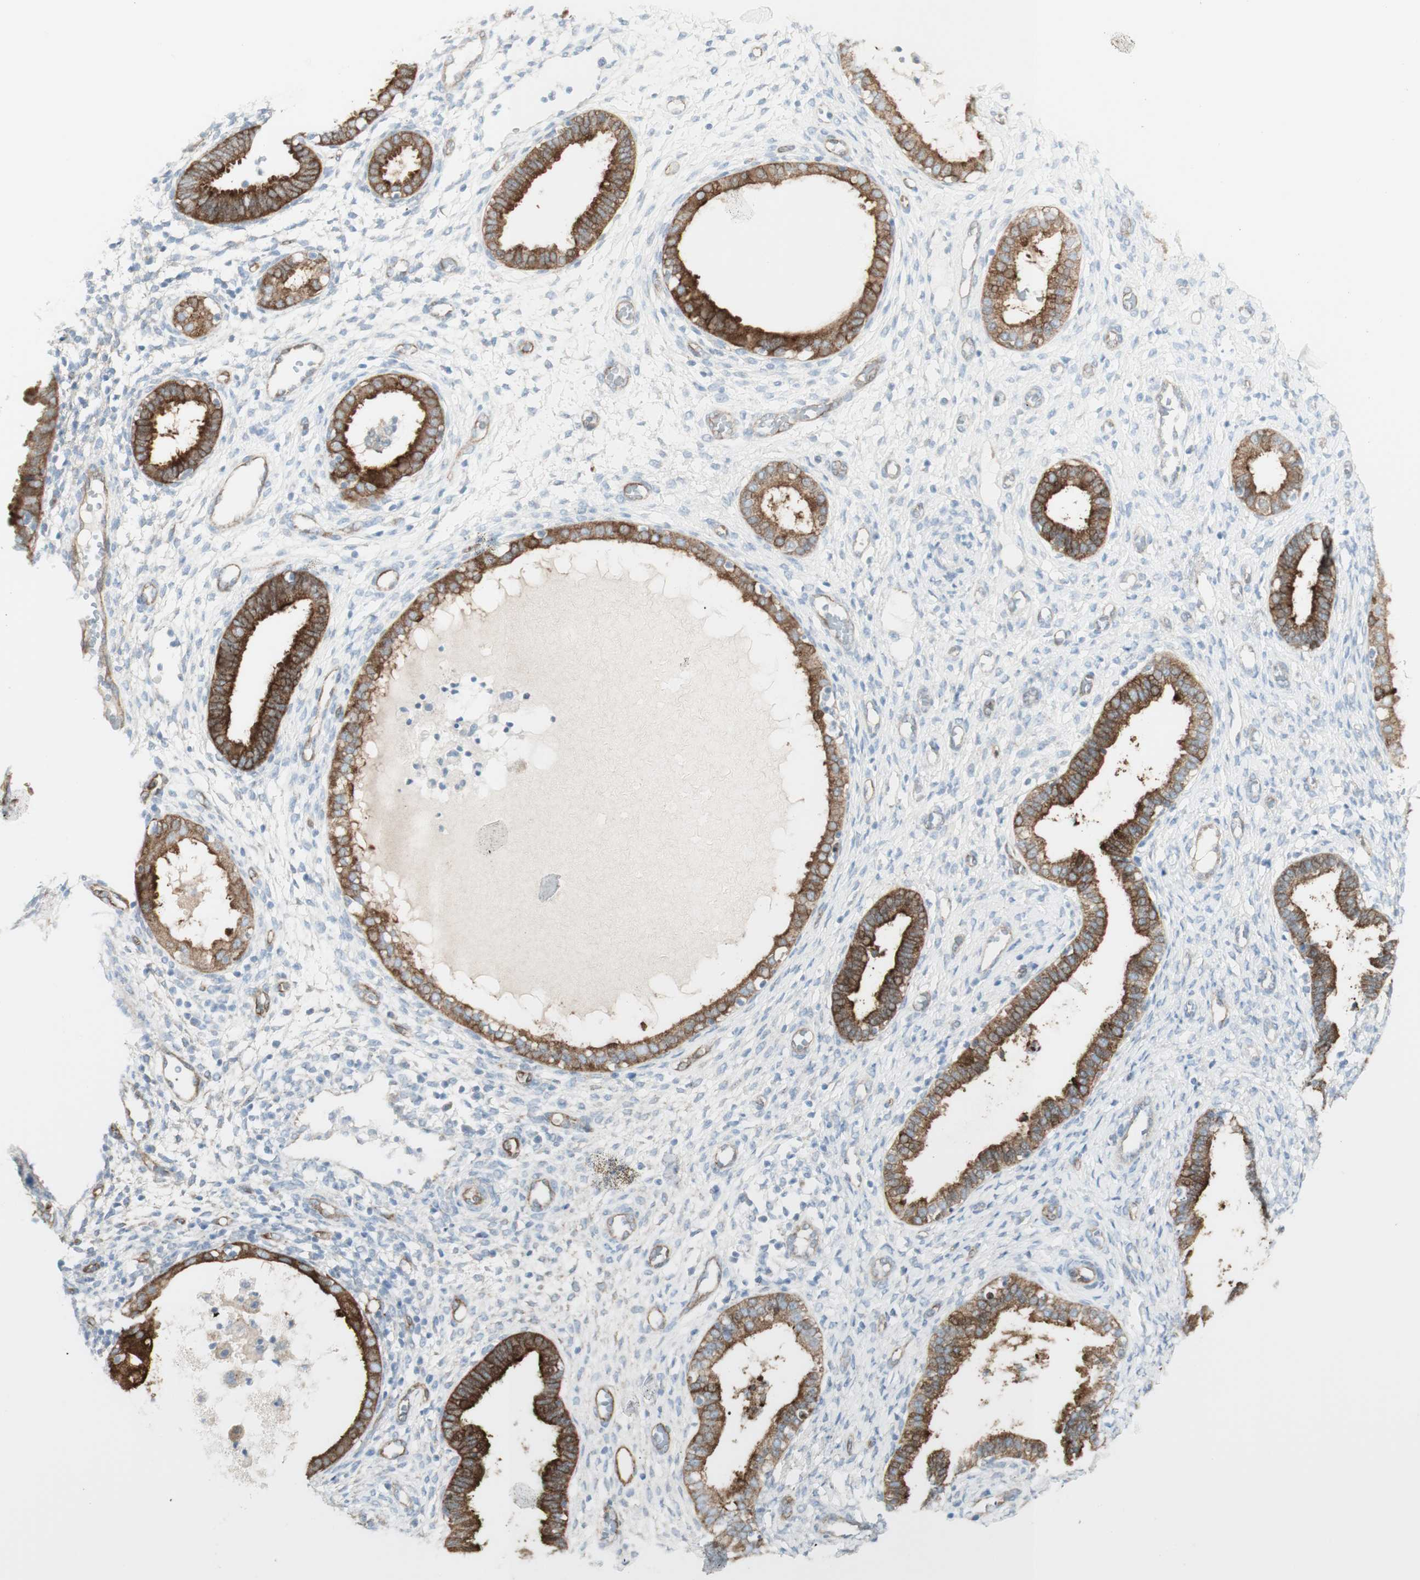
{"staining": {"intensity": "negative", "quantity": "none", "location": "none"}, "tissue": "endometrium", "cell_type": "Cells in endometrial stroma", "image_type": "normal", "snomed": [{"axis": "morphology", "description": "Normal tissue, NOS"}, {"axis": "topography", "description": "Endometrium"}], "caption": "Immunohistochemical staining of unremarkable human endometrium shows no significant positivity in cells in endometrial stroma.", "gene": "MYO6", "patient": {"sex": "female", "age": 61}}